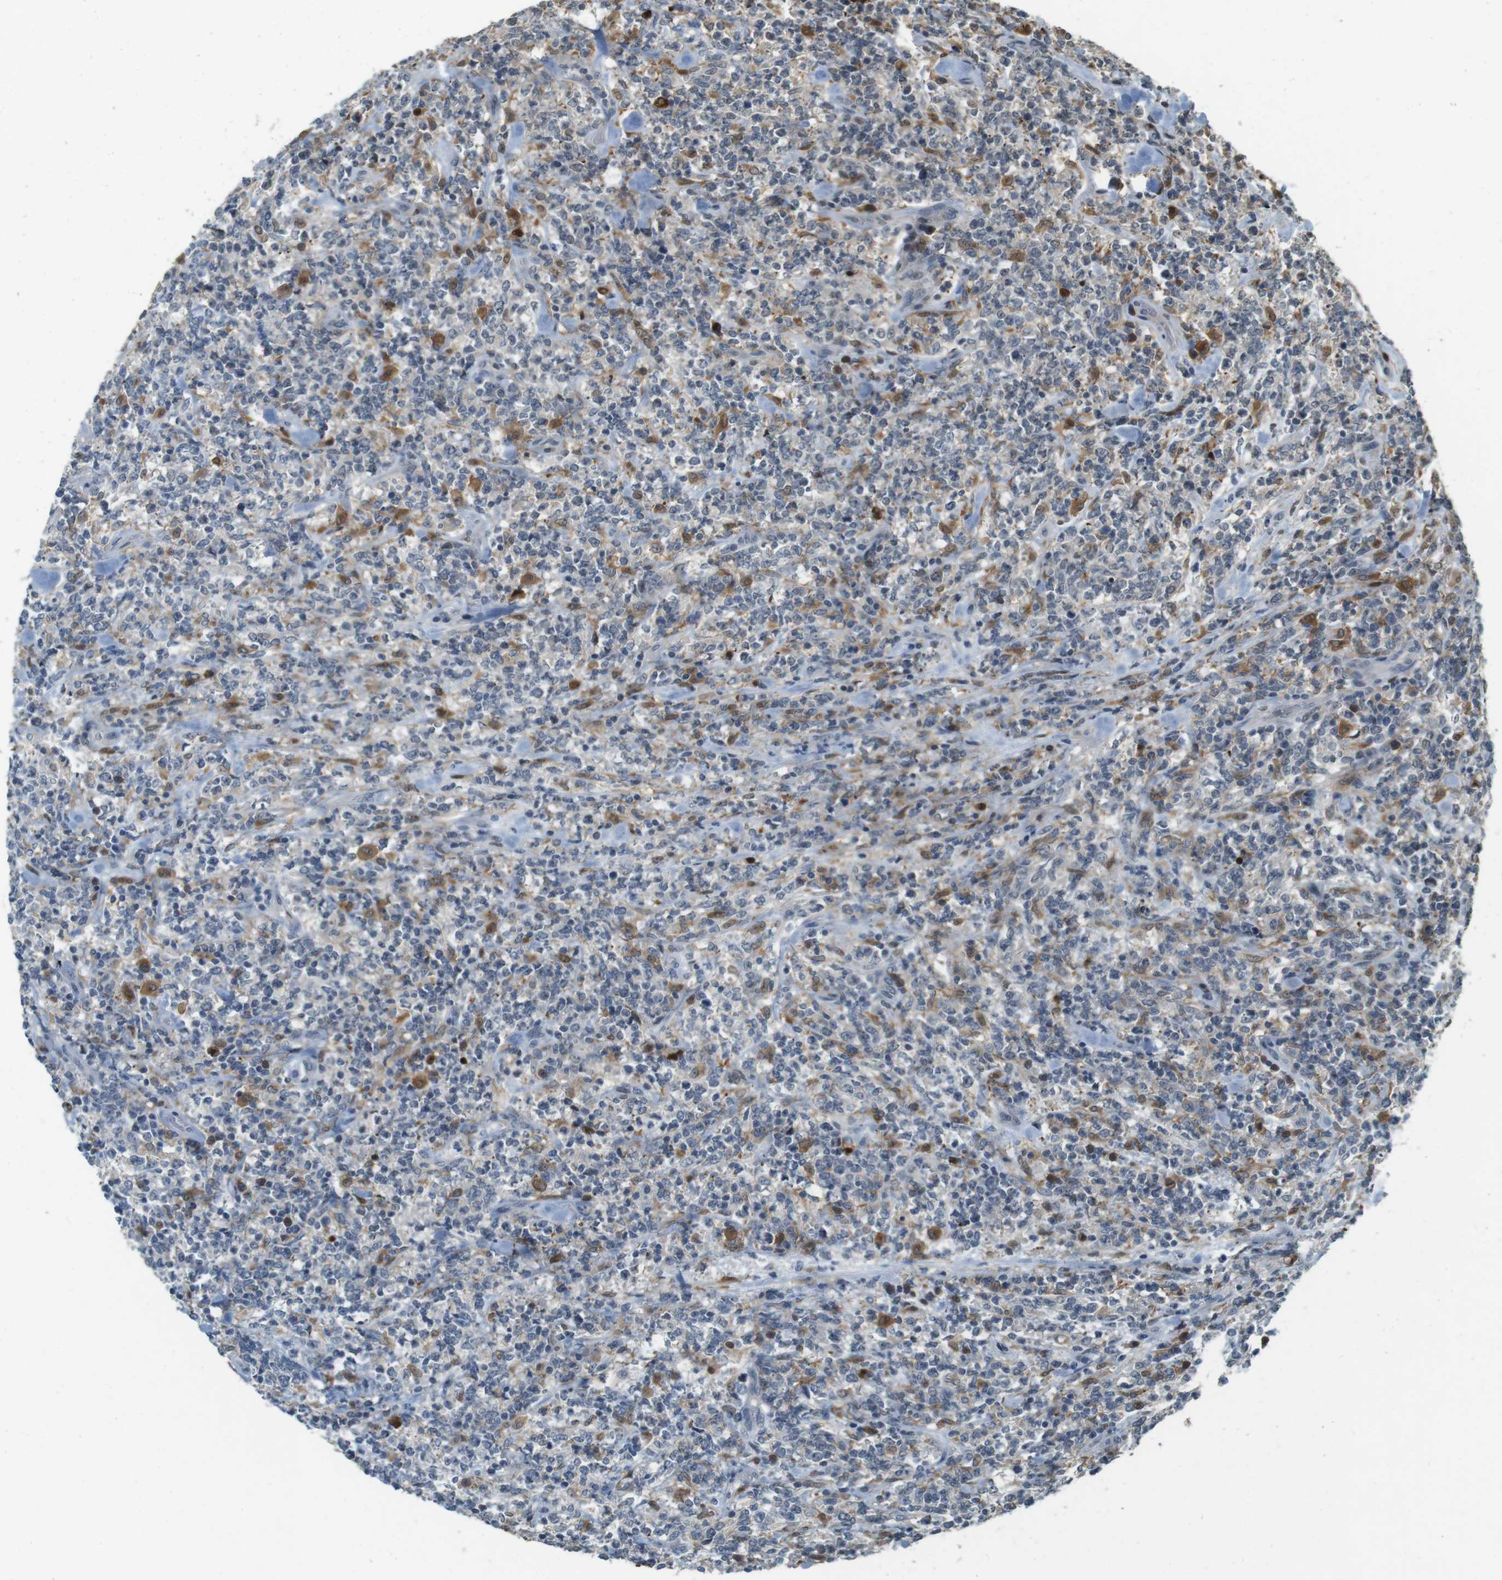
{"staining": {"intensity": "negative", "quantity": "none", "location": "none"}, "tissue": "lymphoma", "cell_type": "Tumor cells", "image_type": "cancer", "snomed": [{"axis": "morphology", "description": "Malignant lymphoma, non-Hodgkin's type, High grade"}, {"axis": "topography", "description": "Soft tissue"}], "caption": "A photomicrograph of lymphoma stained for a protein reveals no brown staining in tumor cells. The staining is performed using DAB (3,3'-diaminobenzidine) brown chromogen with nuclei counter-stained in using hematoxylin.", "gene": "CDK14", "patient": {"sex": "male", "age": 18}}